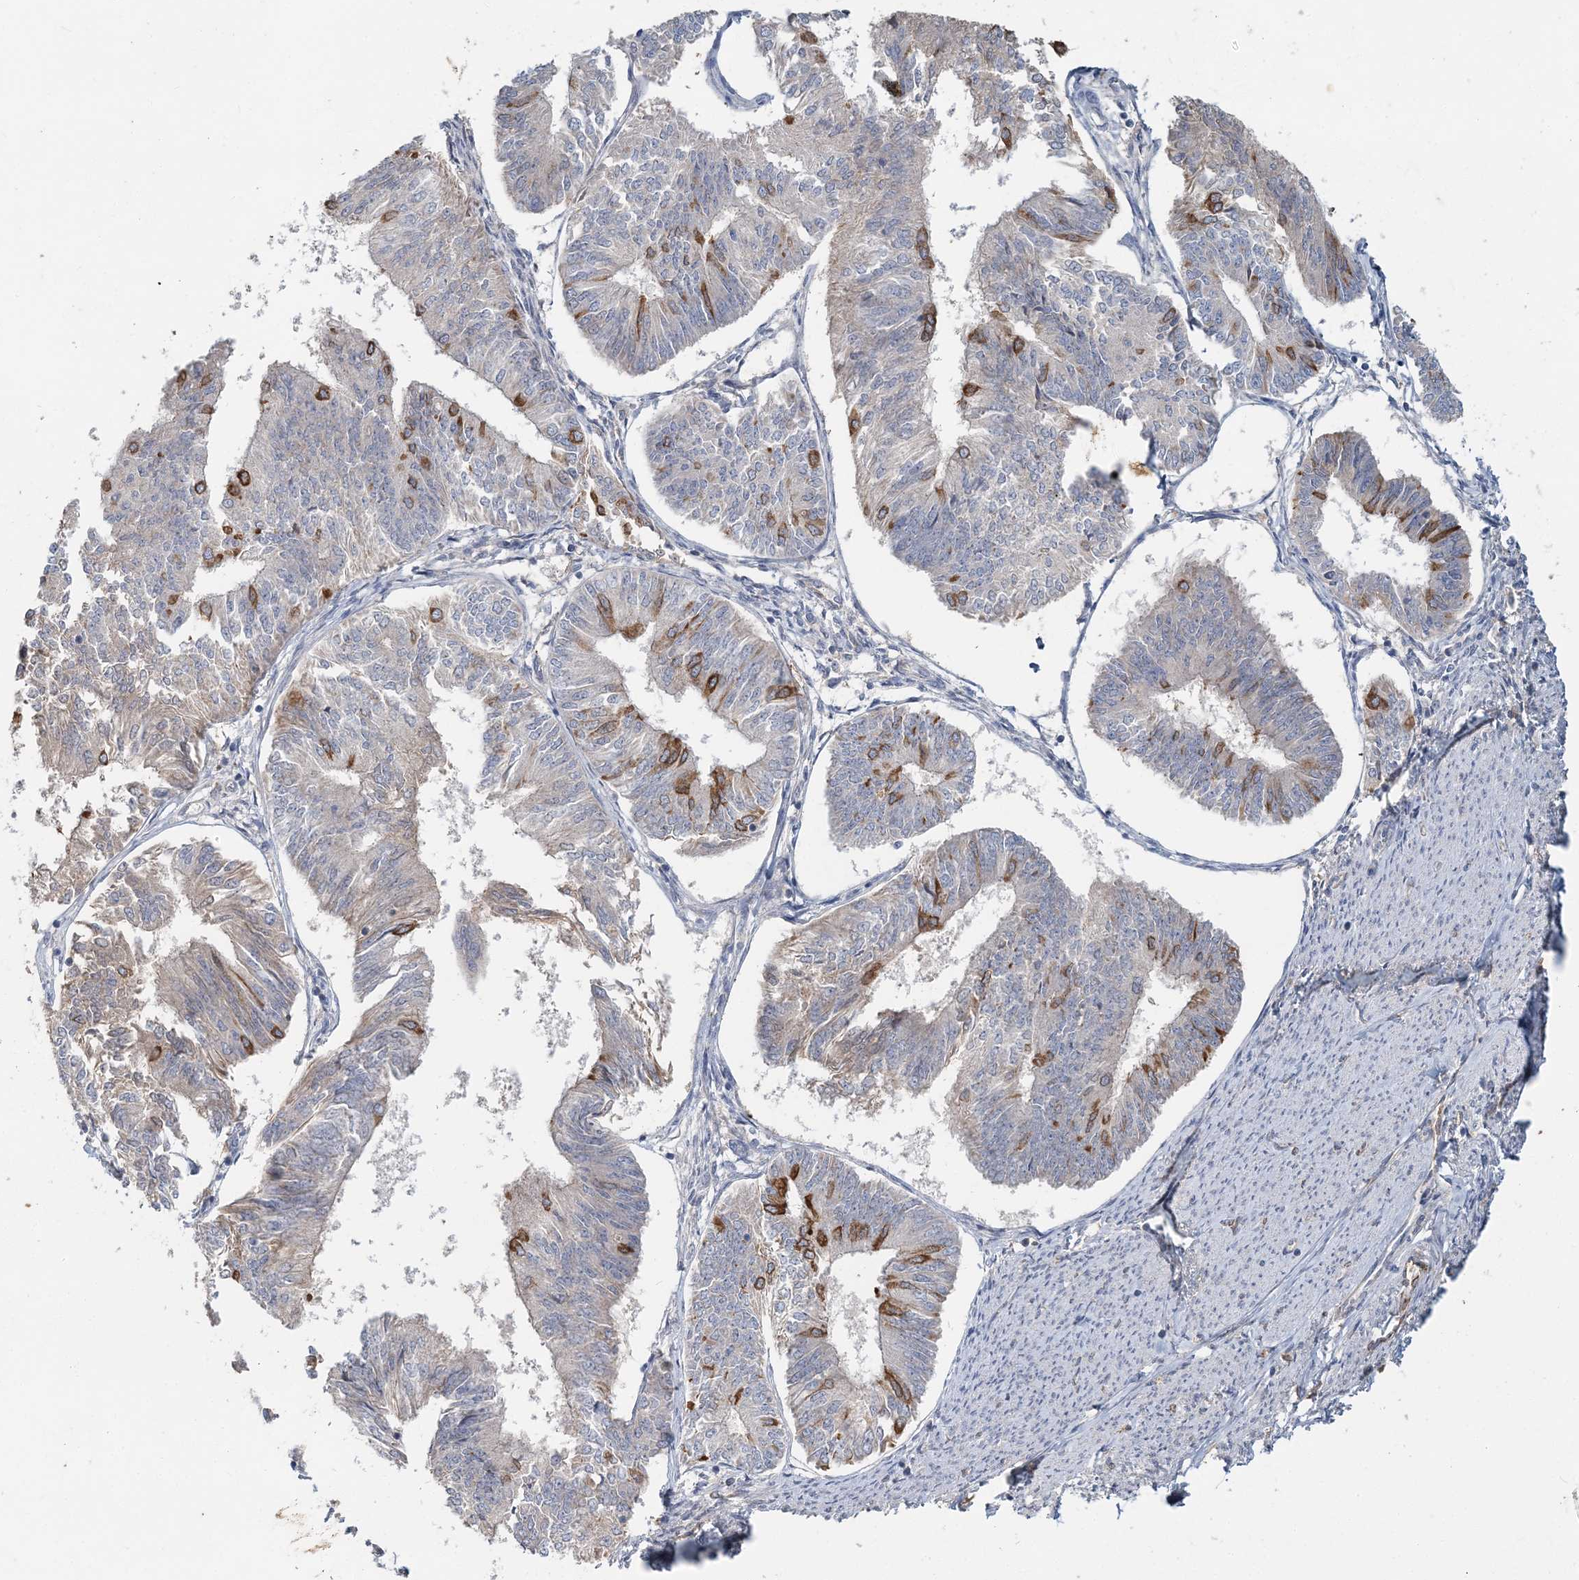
{"staining": {"intensity": "moderate", "quantity": "<25%", "location": "cytoplasmic/membranous"}, "tissue": "endometrial cancer", "cell_type": "Tumor cells", "image_type": "cancer", "snomed": [{"axis": "morphology", "description": "Adenocarcinoma, NOS"}, {"axis": "topography", "description": "Endometrium"}], "caption": "A histopathology image of endometrial adenocarcinoma stained for a protein displays moderate cytoplasmic/membranous brown staining in tumor cells.", "gene": "RNF25", "patient": {"sex": "female", "age": 58}}